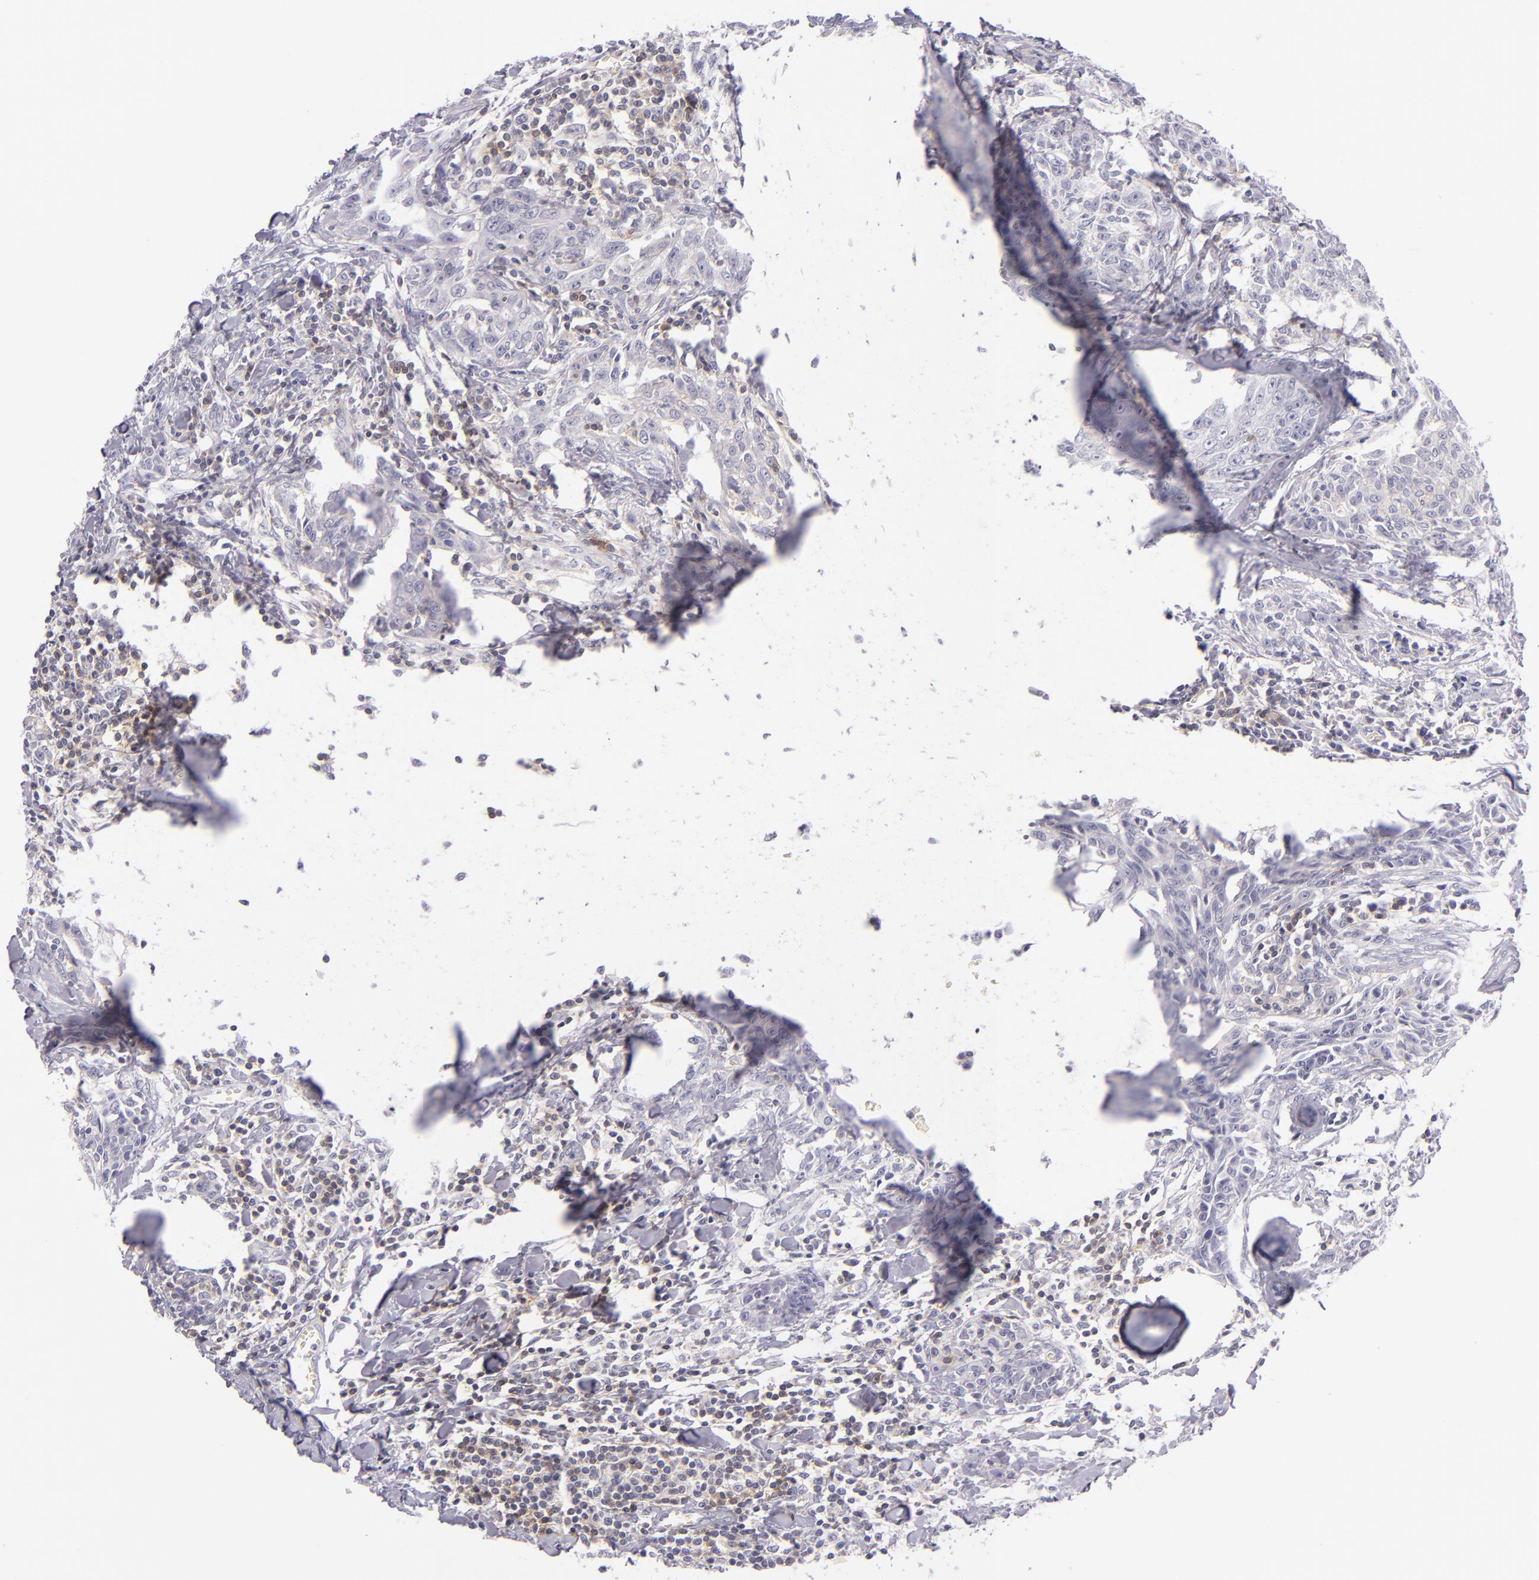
{"staining": {"intensity": "negative", "quantity": "none", "location": "none"}, "tissue": "breast cancer", "cell_type": "Tumor cells", "image_type": "cancer", "snomed": [{"axis": "morphology", "description": "Duct carcinoma"}, {"axis": "topography", "description": "Breast"}], "caption": "Protein analysis of breast cancer shows no significant positivity in tumor cells.", "gene": "CD48", "patient": {"sex": "female", "age": 50}}